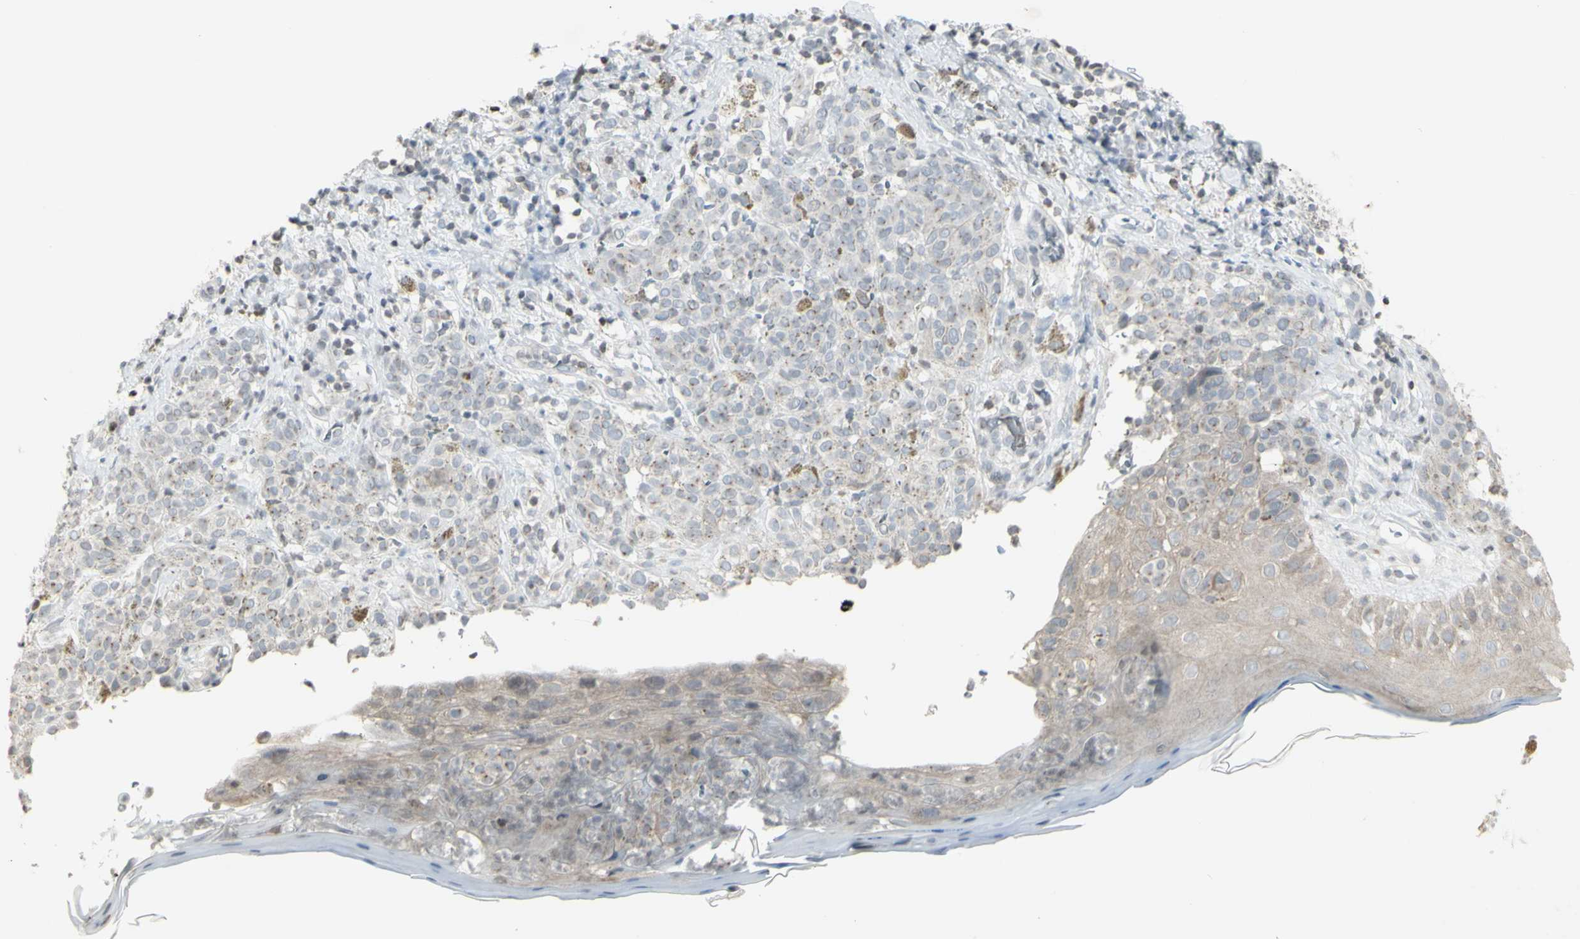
{"staining": {"intensity": "negative", "quantity": "none", "location": "none"}, "tissue": "melanoma", "cell_type": "Tumor cells", "image_type": "cancer", "snomed": [{"axis": "morphology", "description": "Malignant melanoma, NOS"}, {"axis": "topography", "description": "Skin"}], "caption": "Immunohistochemistry (IHC) micrograph of malignant melanoma stained for a protein (brown), which displays no staining in tumor cells.", "gene": "MUC5AC", "patient": {"sex": "male", "age": 64}}